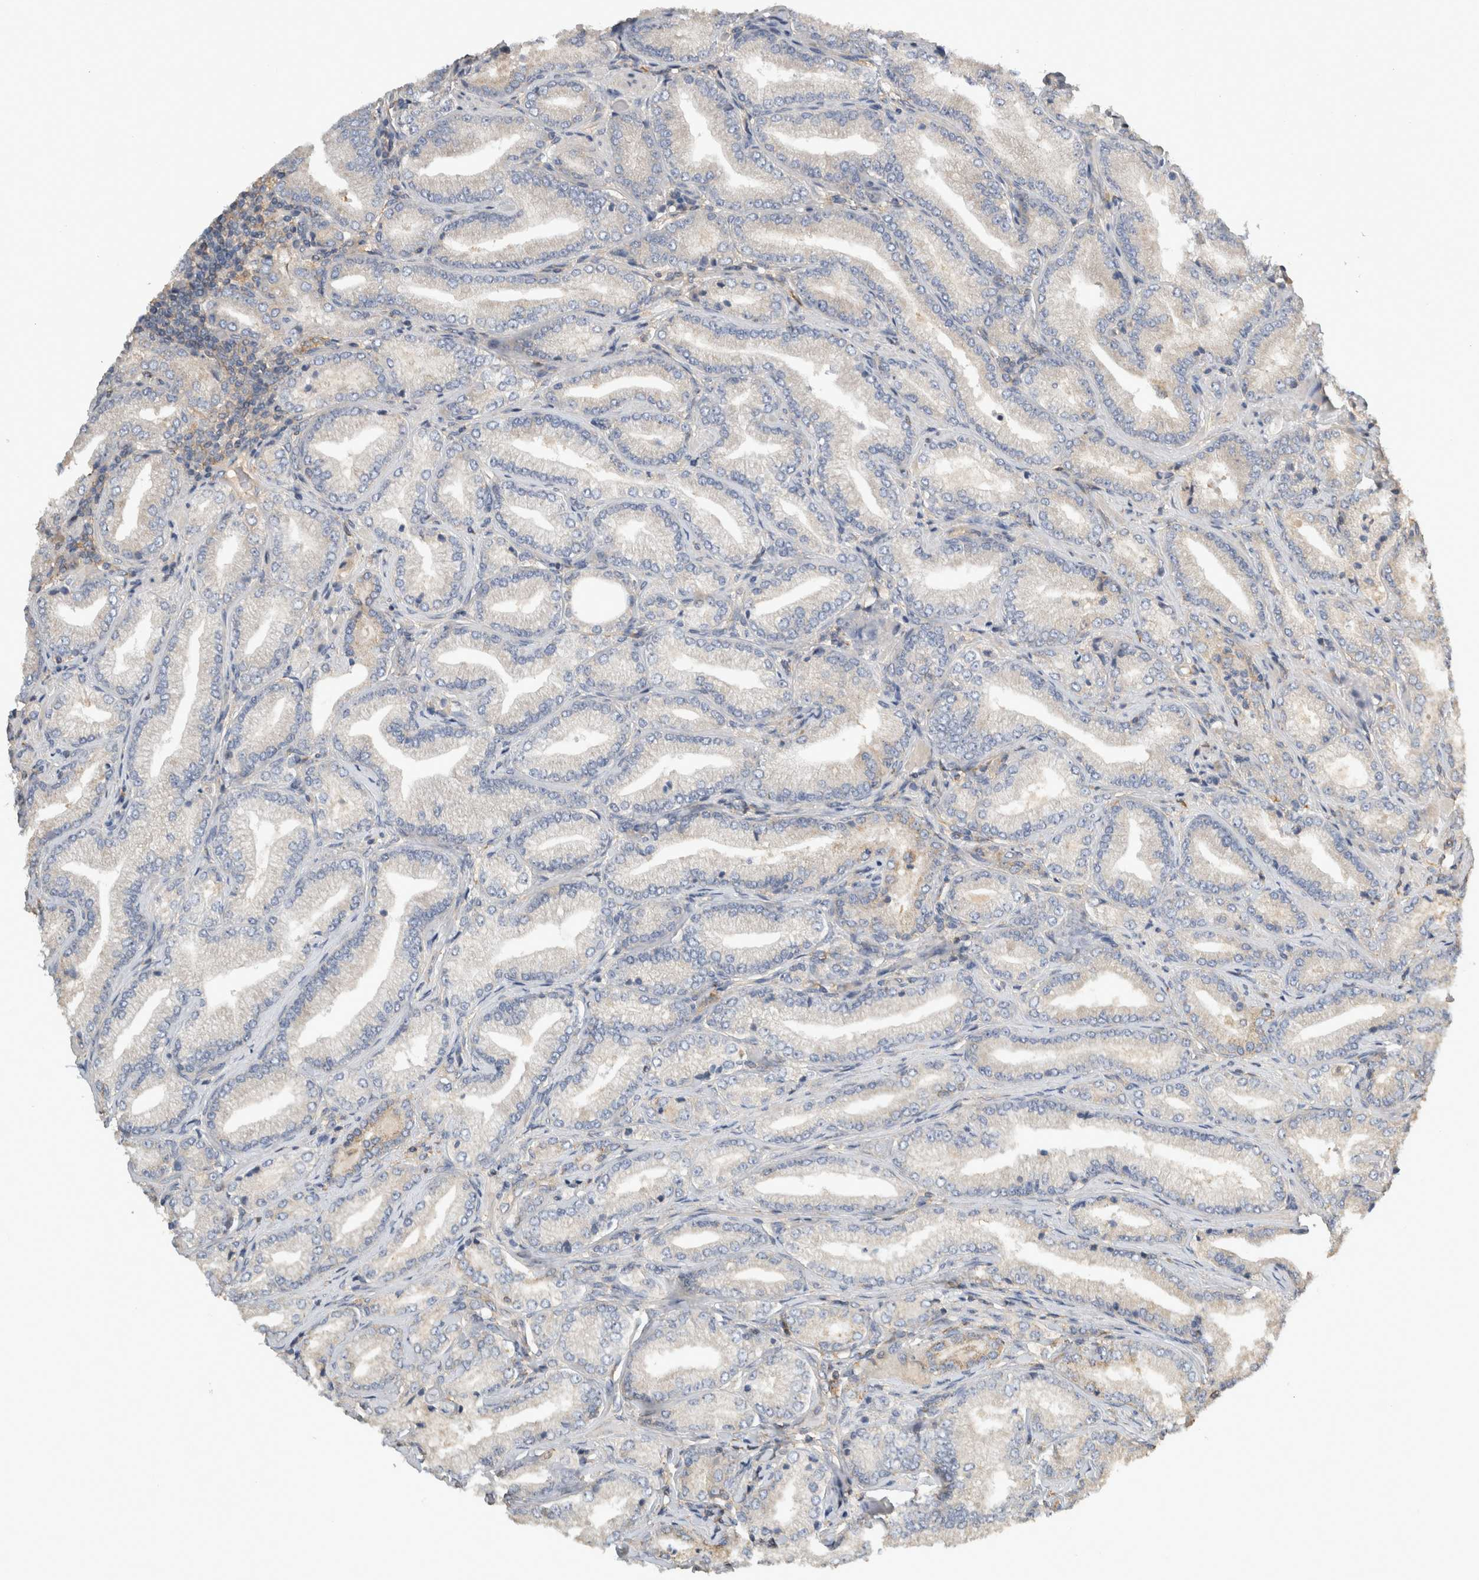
{"staining": {"intensity": "negative", "quantity": "none", "location": "none"}, "tissue": "prostate cancer", "cell_type": "Tumor cells", "image_type": "cancer", "snomed": [{"axis": "morphology", "description": "Adenocarcinoma, Low grade"}, {"axis": "topography", "description": "Prostate"}], "caption": "High power microscopy histopathology image of an immunohistochemistry (IHC) photomicrograph of adenocarcinoma (low-grade) (prostate), revealing no significant staining in tumor cells.", "gene": "EIF4G3", "patient": {"sex": "male", "age": 62}}